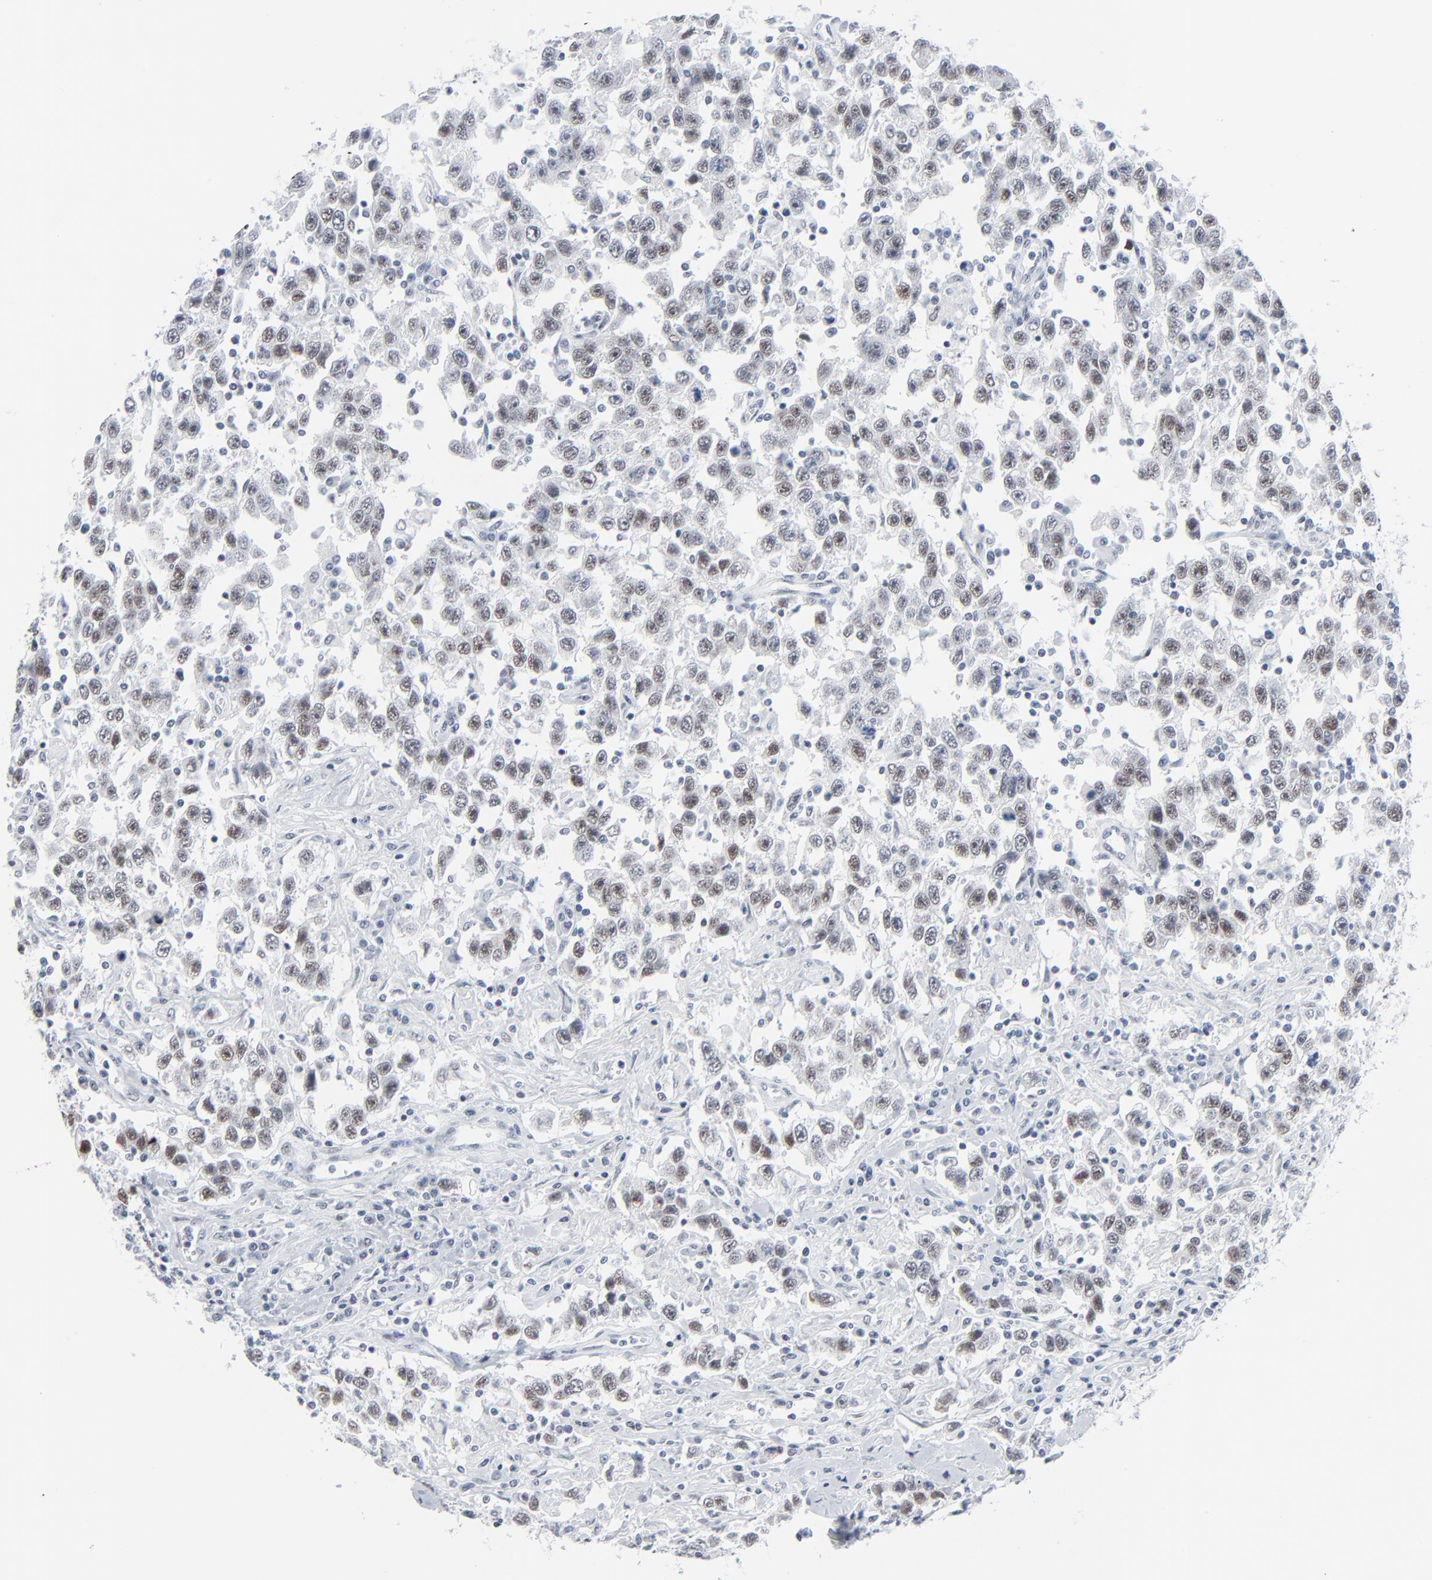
{"staining": {"intensity": "weak", "quantity": ">75%", "location": "nuclear"}, "tissue": "testis cancer", "cell_type": "Tumor cells", "image_type": "cancer", "snomed": [{"axis": "morphology", "description": "Seminoma, NOS"}, {"axis": "topography", "description": "Testis"}], "caption": "A histopathology image of testis cancer (seminoma) stained for a protein shows weak nuclear brown staining in tumor cells.", "gene": "SIRT1", "patient": {"sex": "male", "age": 41}}